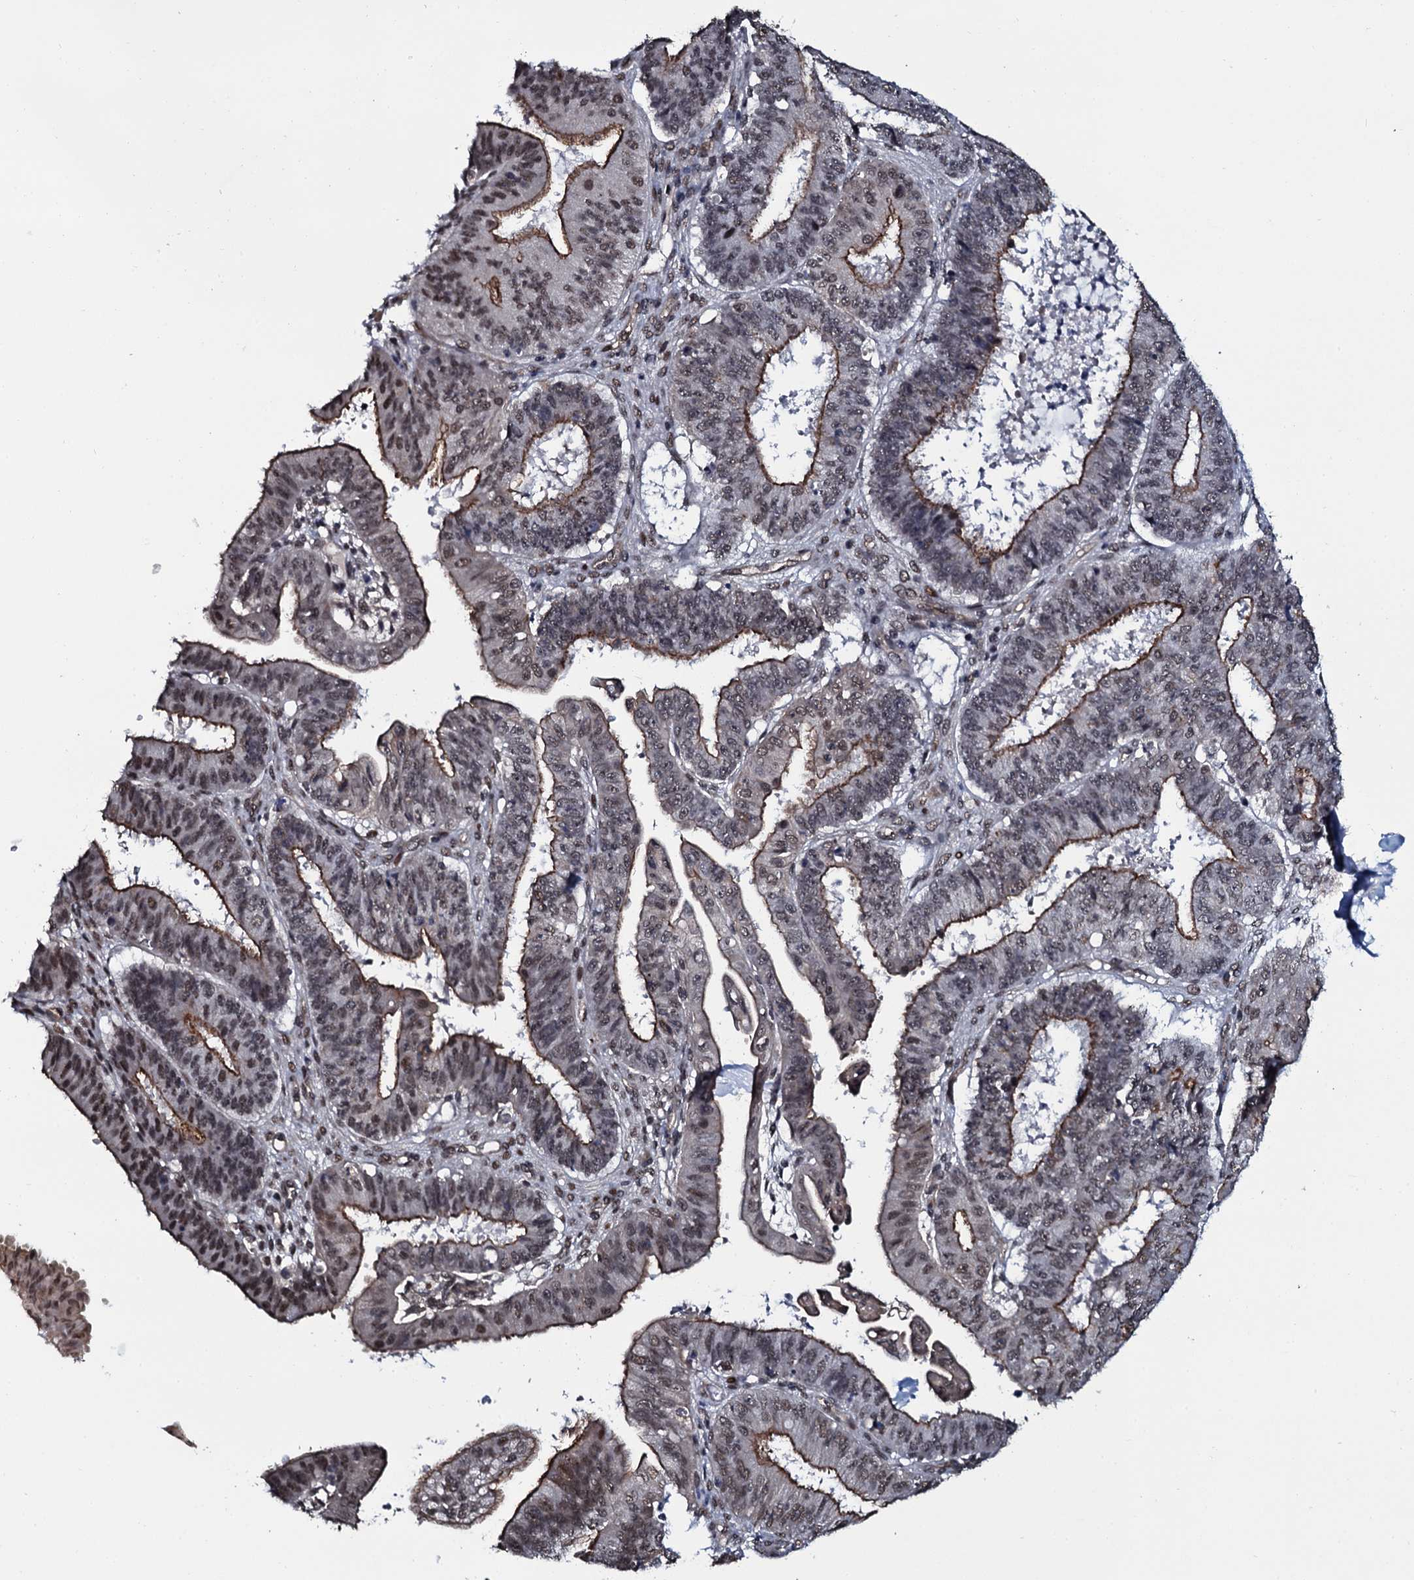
{"staining": {"intensity": "moderate", "quantity": ">75%", "location": "cytoplasmic/membranous,nuclear"}, "tissue": "ovarian cancer", "cell_type": "Tumor cells", "image_type": "cancer", "snomed": [{"axis": "morphology", "description": "Carcinoma, endometroid"}, {"axis": "topography", "description": "Appendix"}, {"axis": "topography", "description": "Ovary"}], "caption": "A brown stain shows moderate cytoplasmic/membranous and nuclear expression of a protein in endometroid carcinoma (ovarian) tumor cells.", "gene": "SH2D4B", "patient": {"sex": "female", "age": 42}}